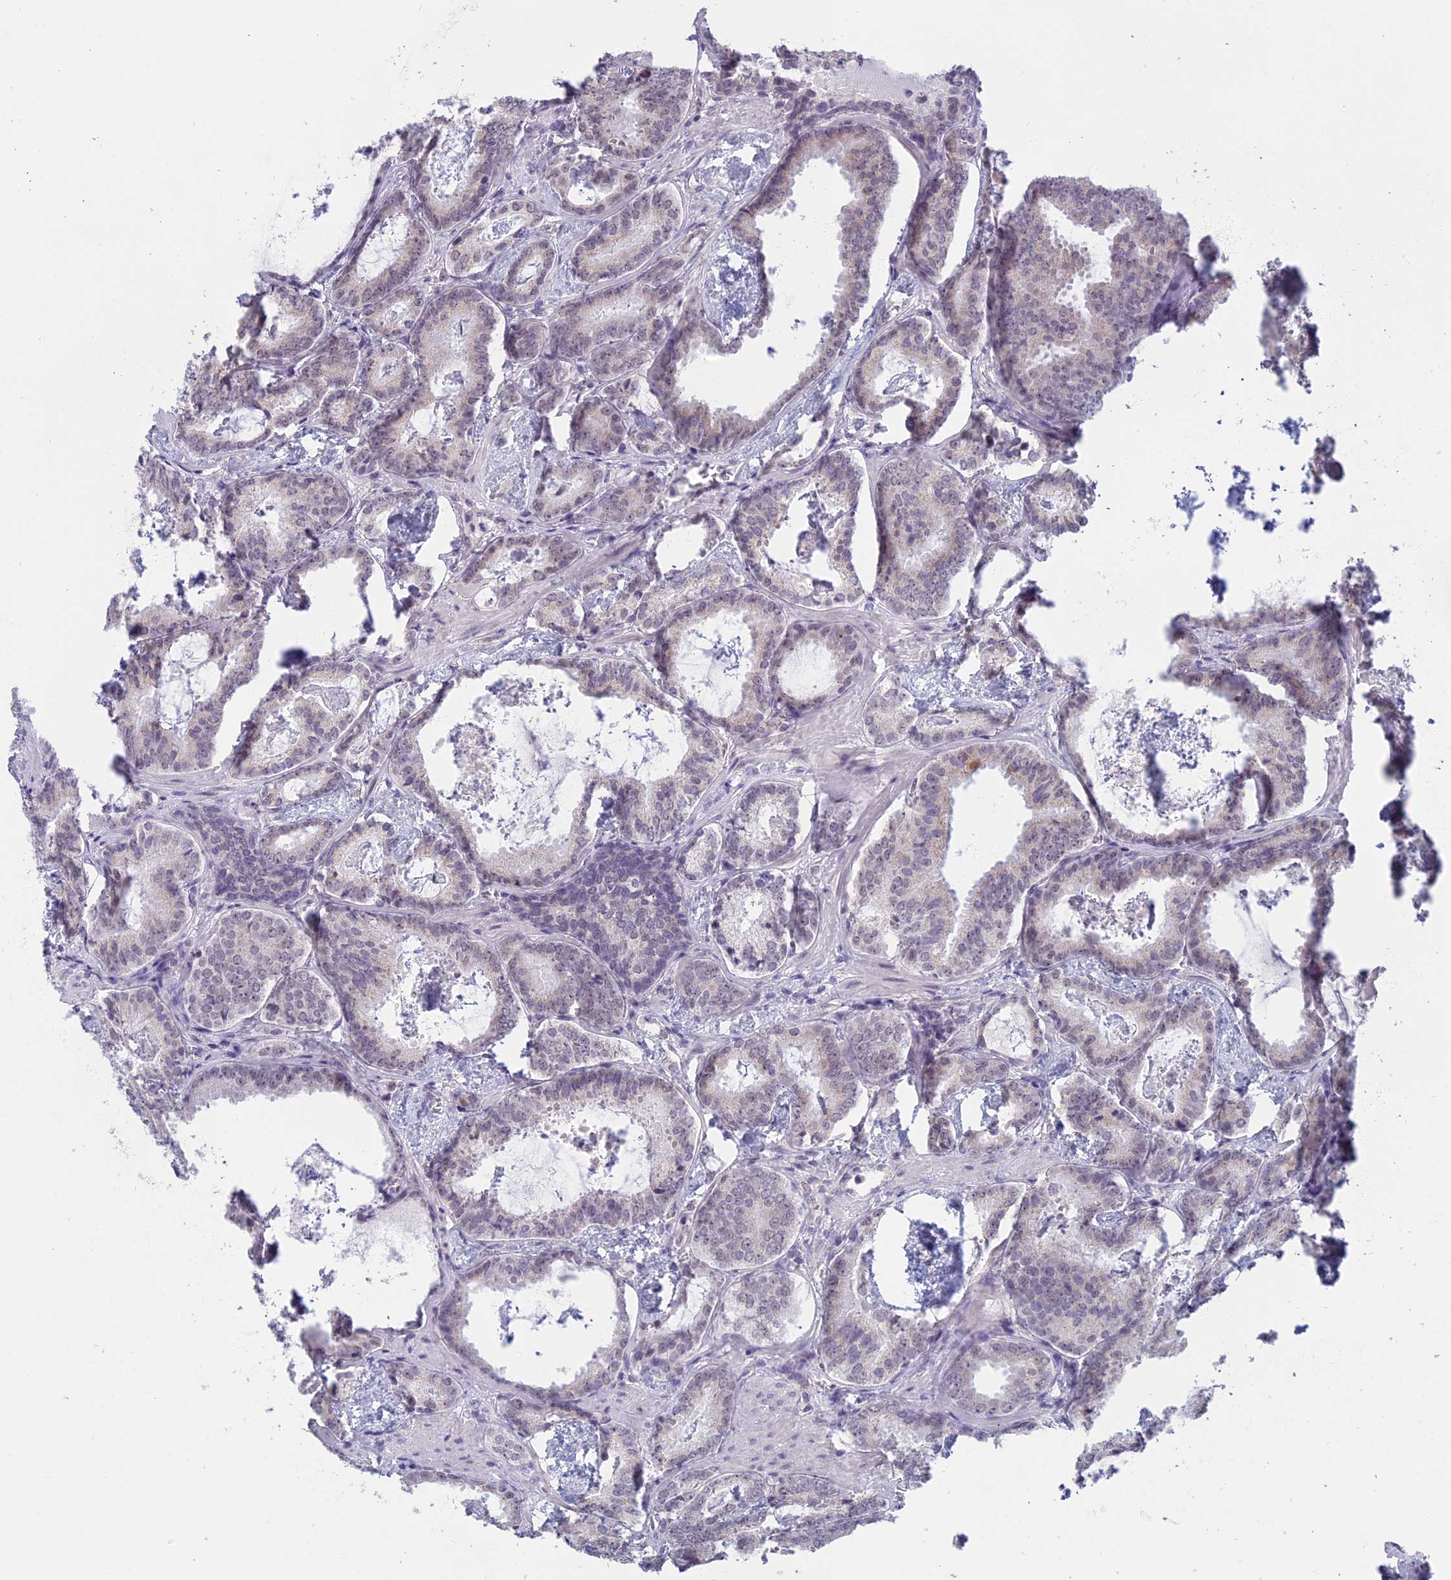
{"staining": {"intensity": "negative", "quantity": "none", "location": "none"}, "tissue": "prostate cancer", "cell_type": "Tumor cells", "image_type": "cancer", "snomed": [{"axis": "morphology", "description": "Adenocarcinoma, Low grade"}, {"axis": "topography", "description": "Prostate"}], "caption": "The micrograph shows no staining of tumor cells in prostate cancer (adenocarcinoma (low-grade)).", "gene": "MORF4L1", "patient": {"sex": "male", "age": 60}}